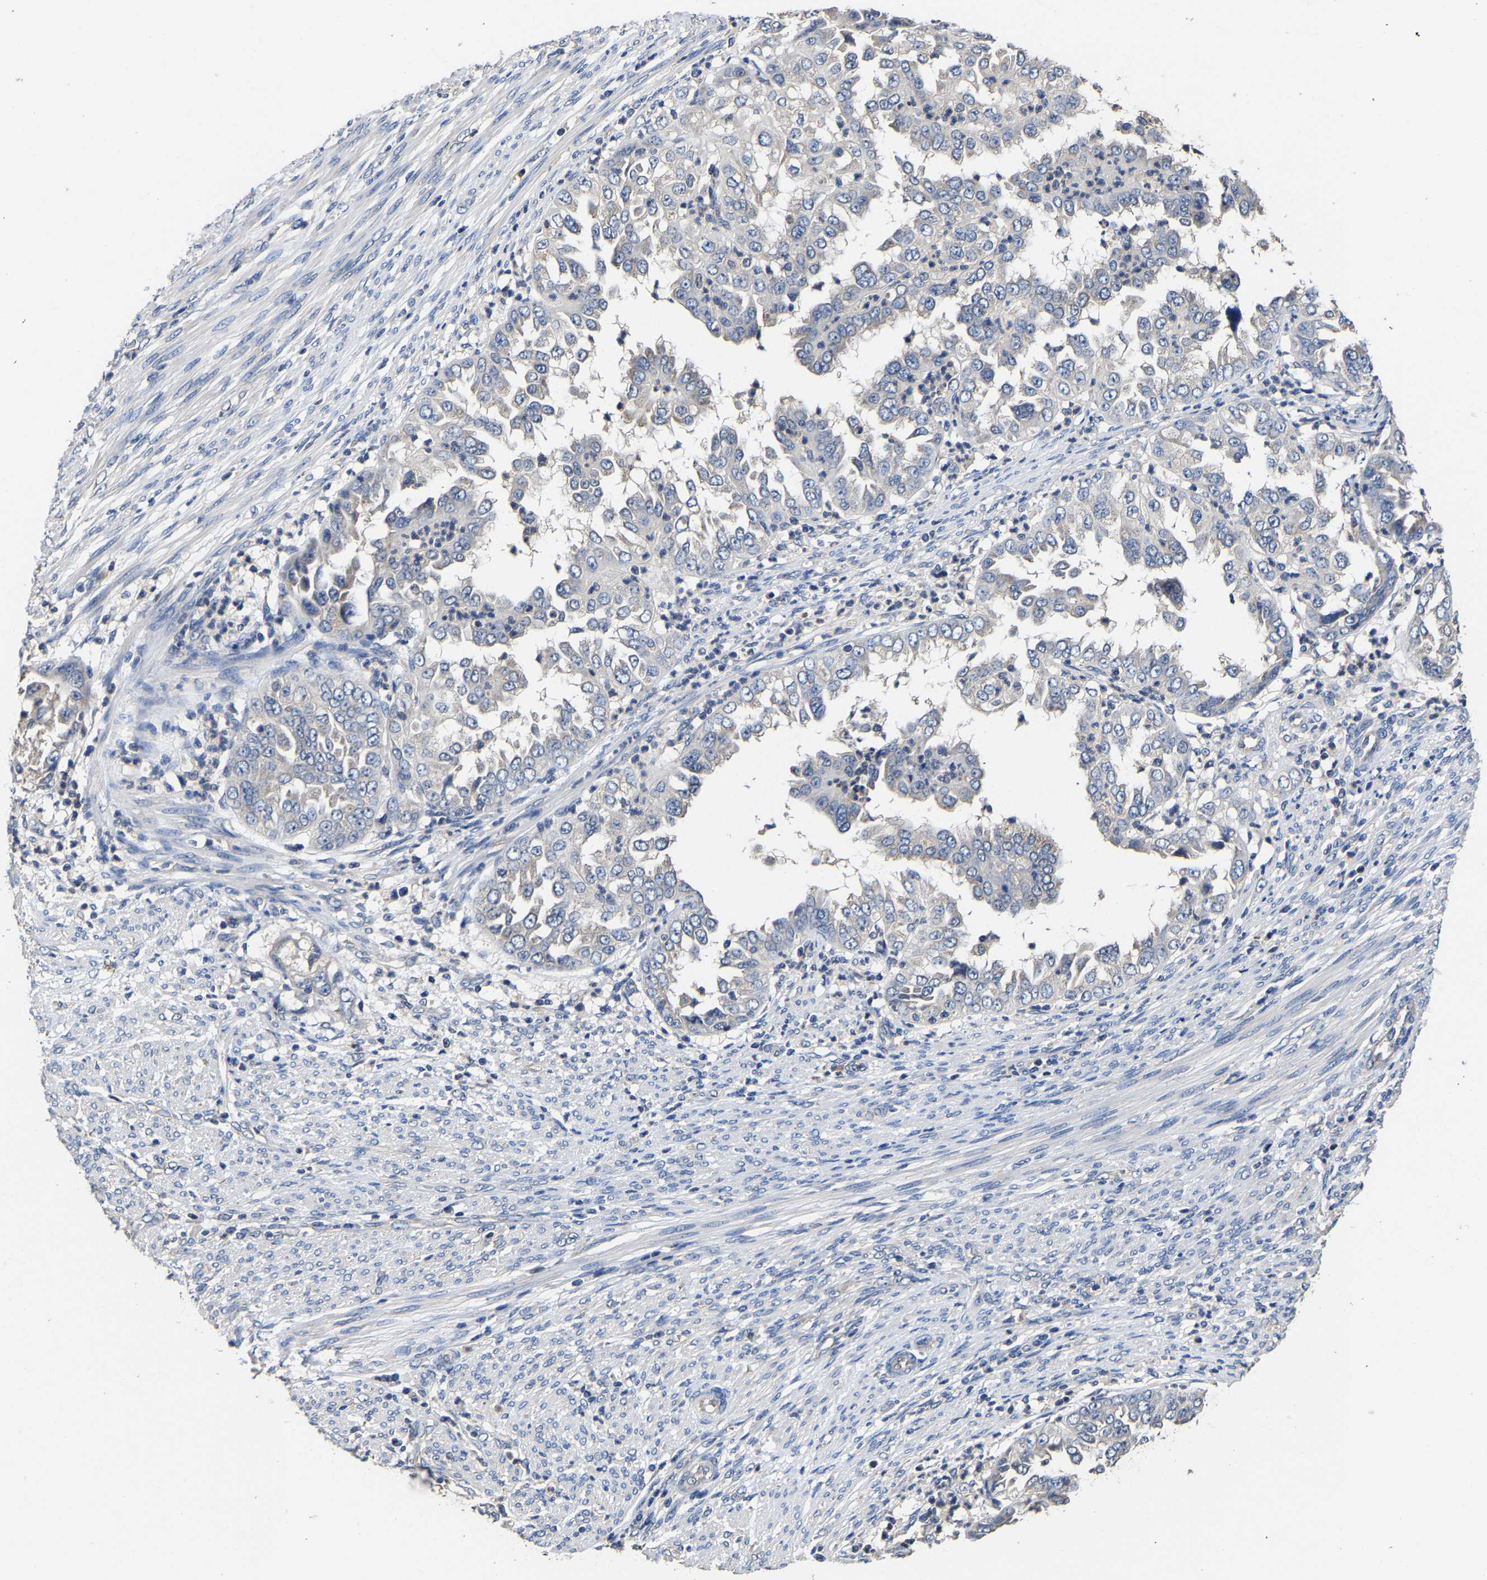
{"staining": {"intensity": "negative", "quantity": "none", "location": "none"}, "tissue": "endometrial cancer", "cell_type": "Tumor cells", "image_type": "cancer", "snomed": [{"axis": "morphology", "description": "Adenocarcinoma, NOS"}, {"axis": "topography", "description": "Endometrium"}], "caption": "An immunohistochemistry (IHC) histopathology image of endometrial cancer is shown. There is no staining in tumor cells of endometrial cancer.", "gene": "EBAG9", "patient": {"sex": "female", "age": 85}}